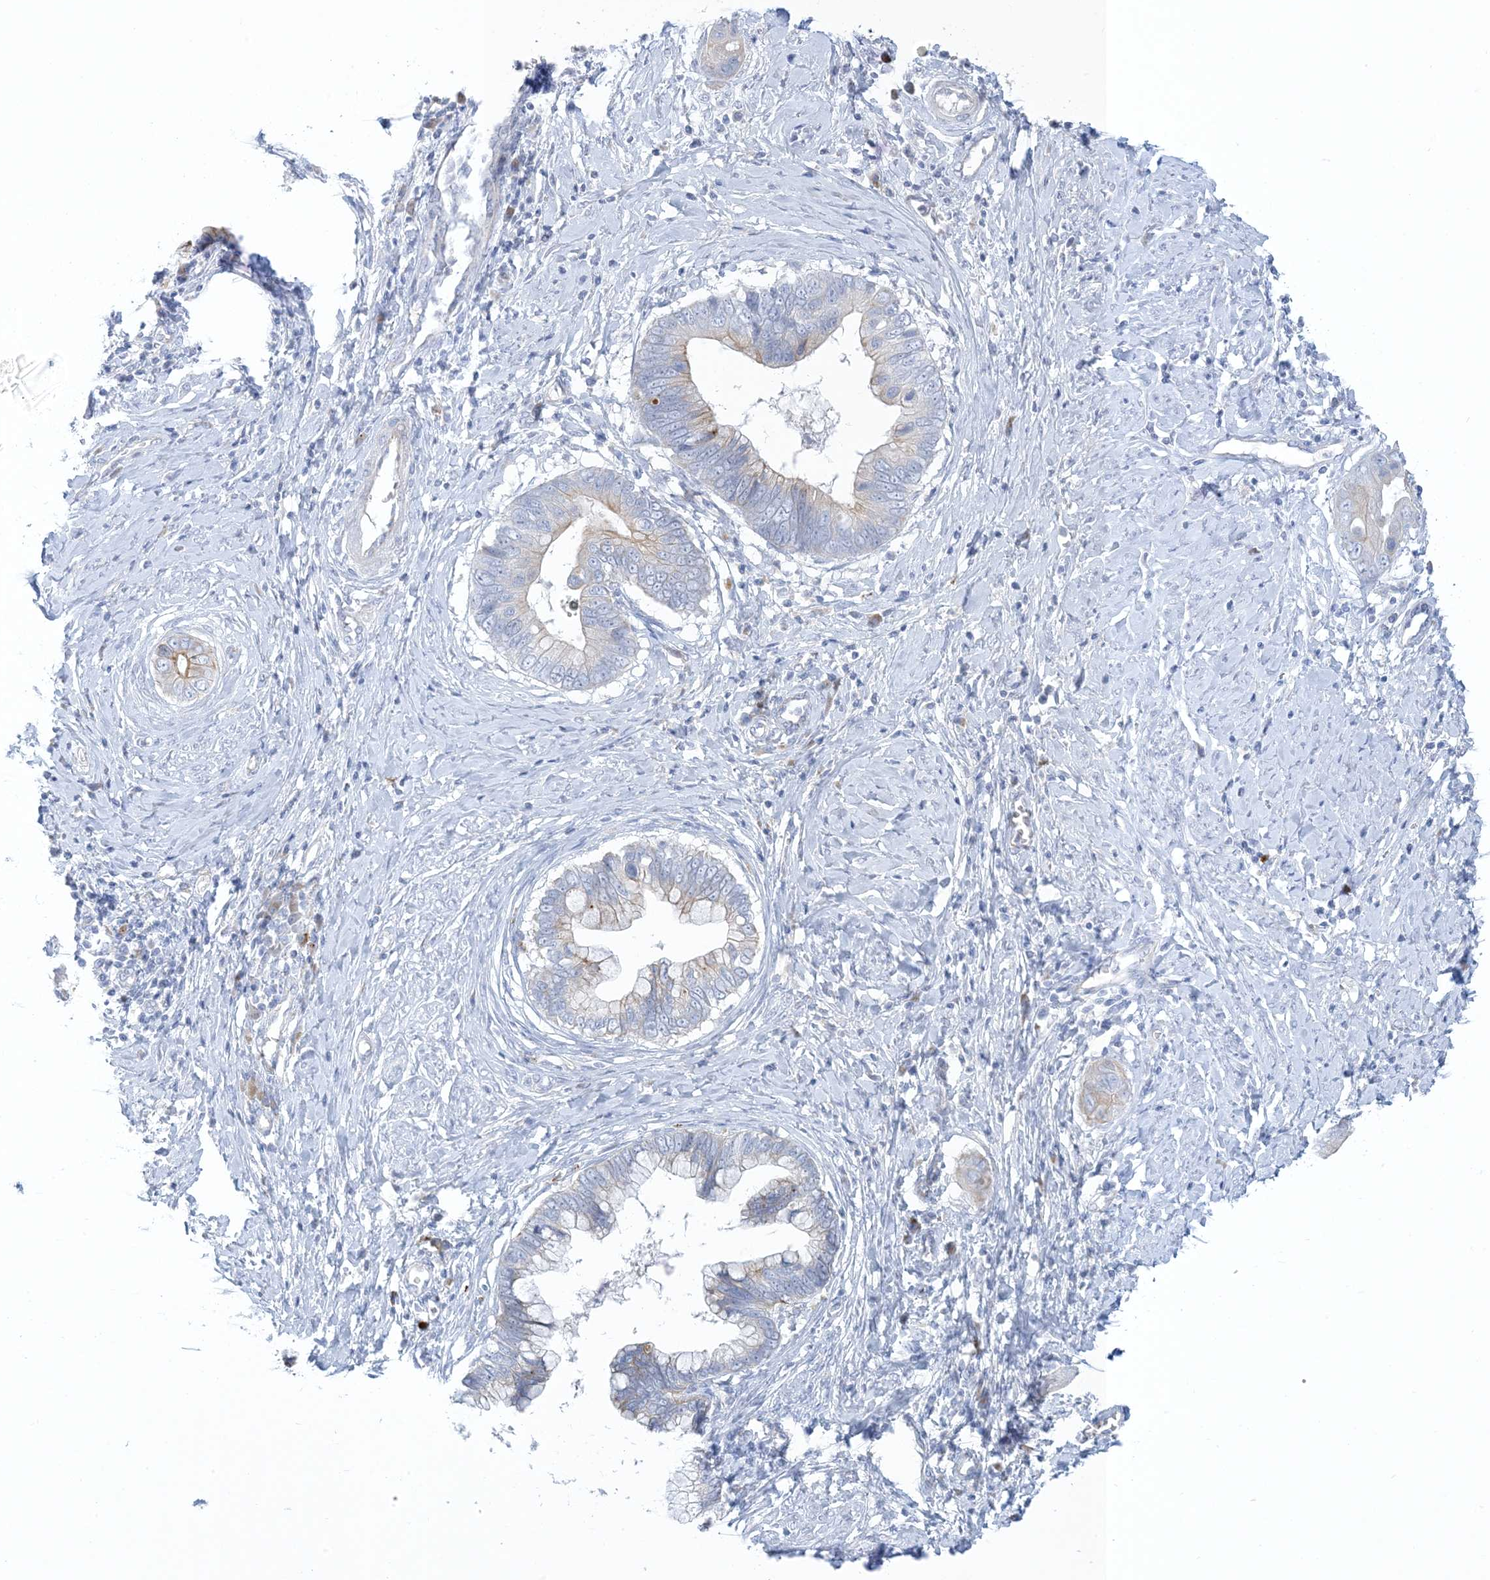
{"staining": {"intensity": "moderate", "quantity": "<25%", "location": "cytoplasmic/membranous"}, "tissue": "cervical cancer", "cell_type": "Tumor cells", "image_type": "cancer", "snomed": [{"axis": "morphology", "description": "Adenocarcinoma, NOS"}, {"axis": "topography", "description": "Cervix"}], "caption": "The histopathology image reveals a brown stain indicating the presence of a protein in the cytoplasmic/membranous of tumor cells in cervical cancer.", "gene": "XIRP2", "patient": {"sex": "female", "age": 44}}